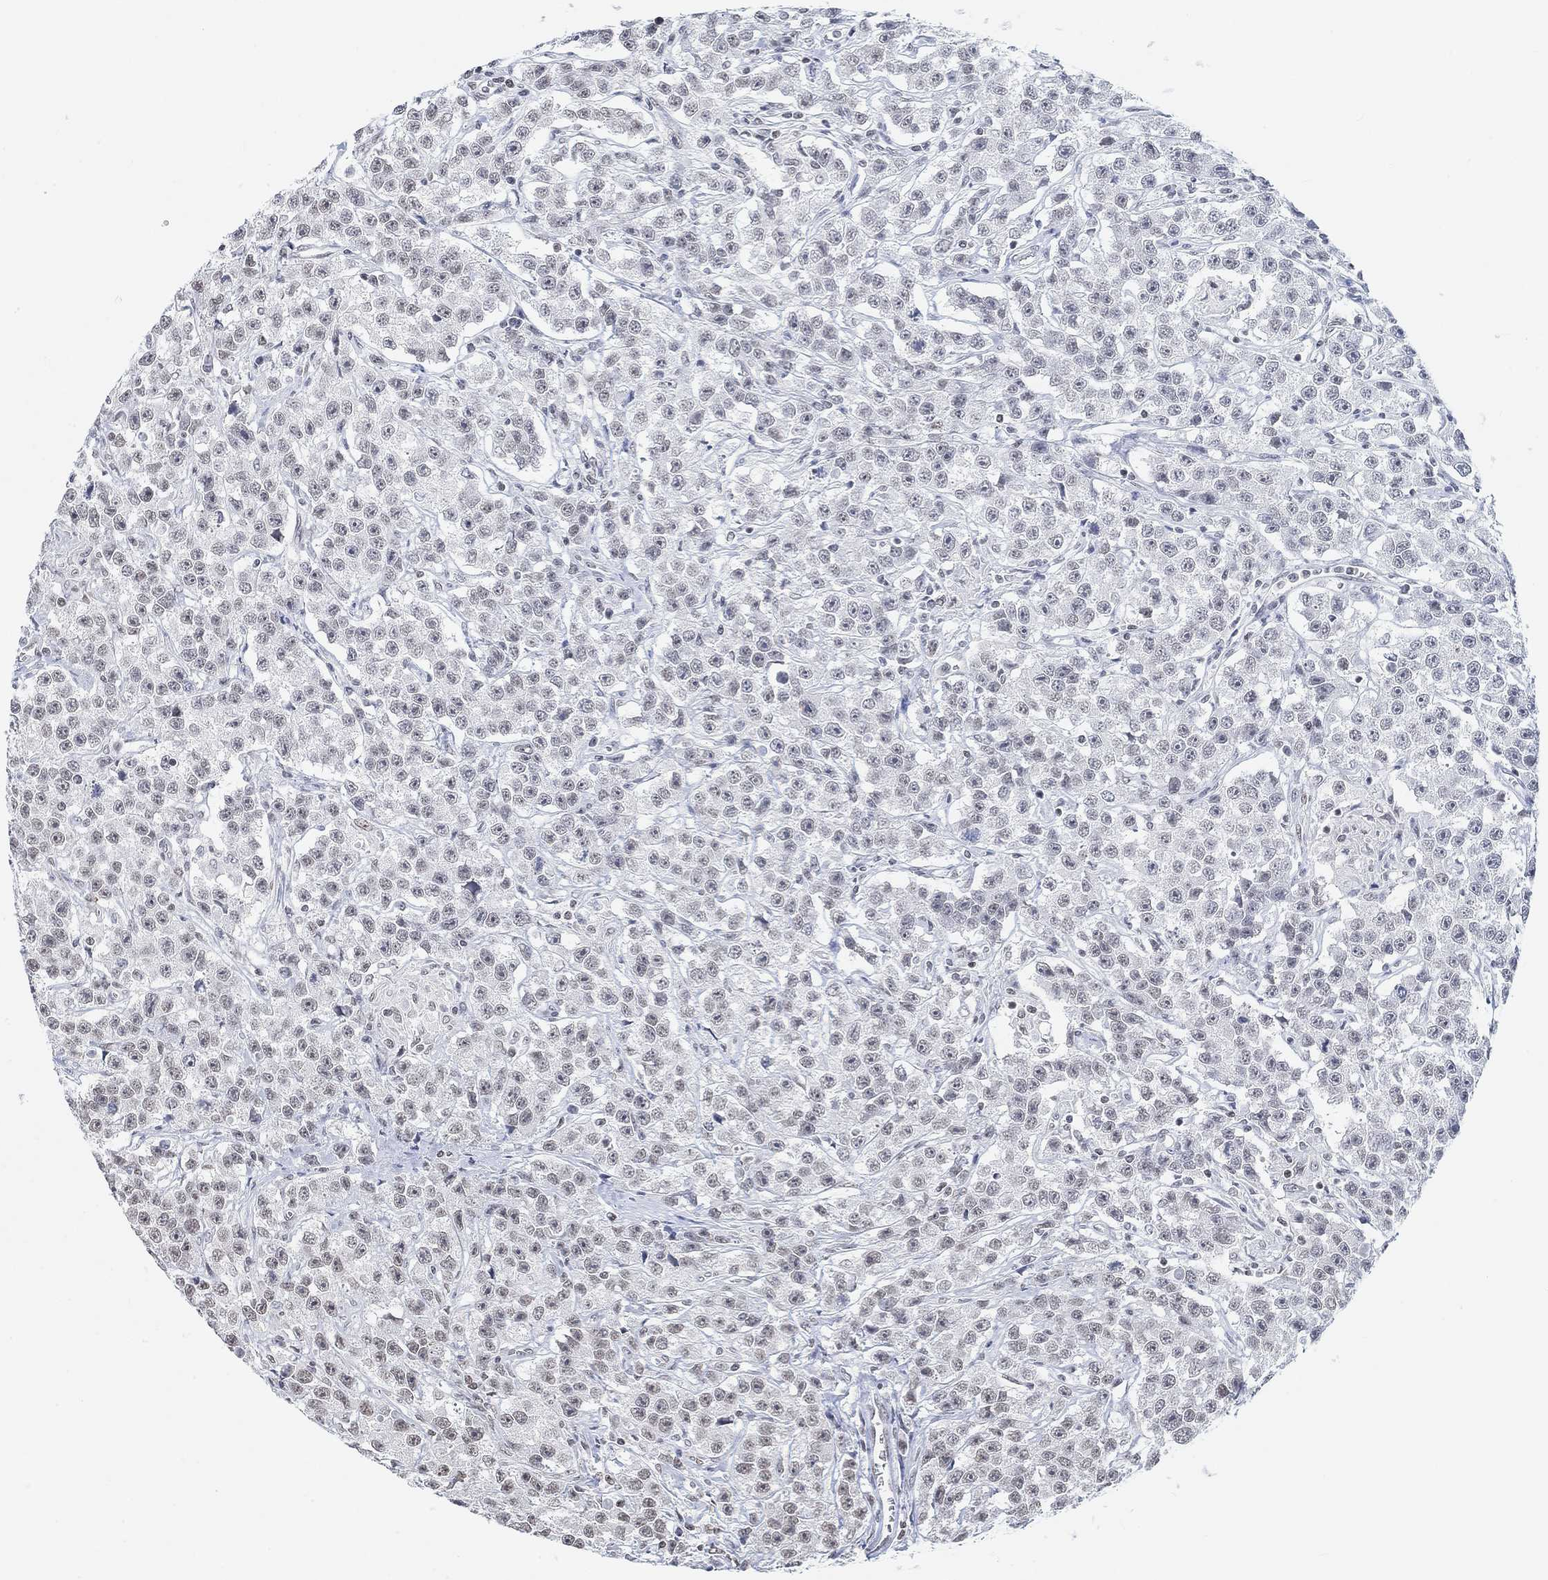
{"staining": {"intensity": "weak", "quantity": "<25%", "location": "nuclear"}, "tissue": "testis cancer", "cell_type": "Tumor cells", "image_type": "cancer", "snomed": [{"axis": "morphology", "description": "Seminoma, NOS"}, {"axis": "topography", "description": "Testis"}], "caption": "The immunohistochemistry image has no significant positivity in tumor cells of seminoma (testis) tissue. (DAB (3,3'-diaminobenzidine) immunohistochemistry with hematoxylin counter stain).", "gene": "PURG", "patient": {"sex": "male", "age": 59}}